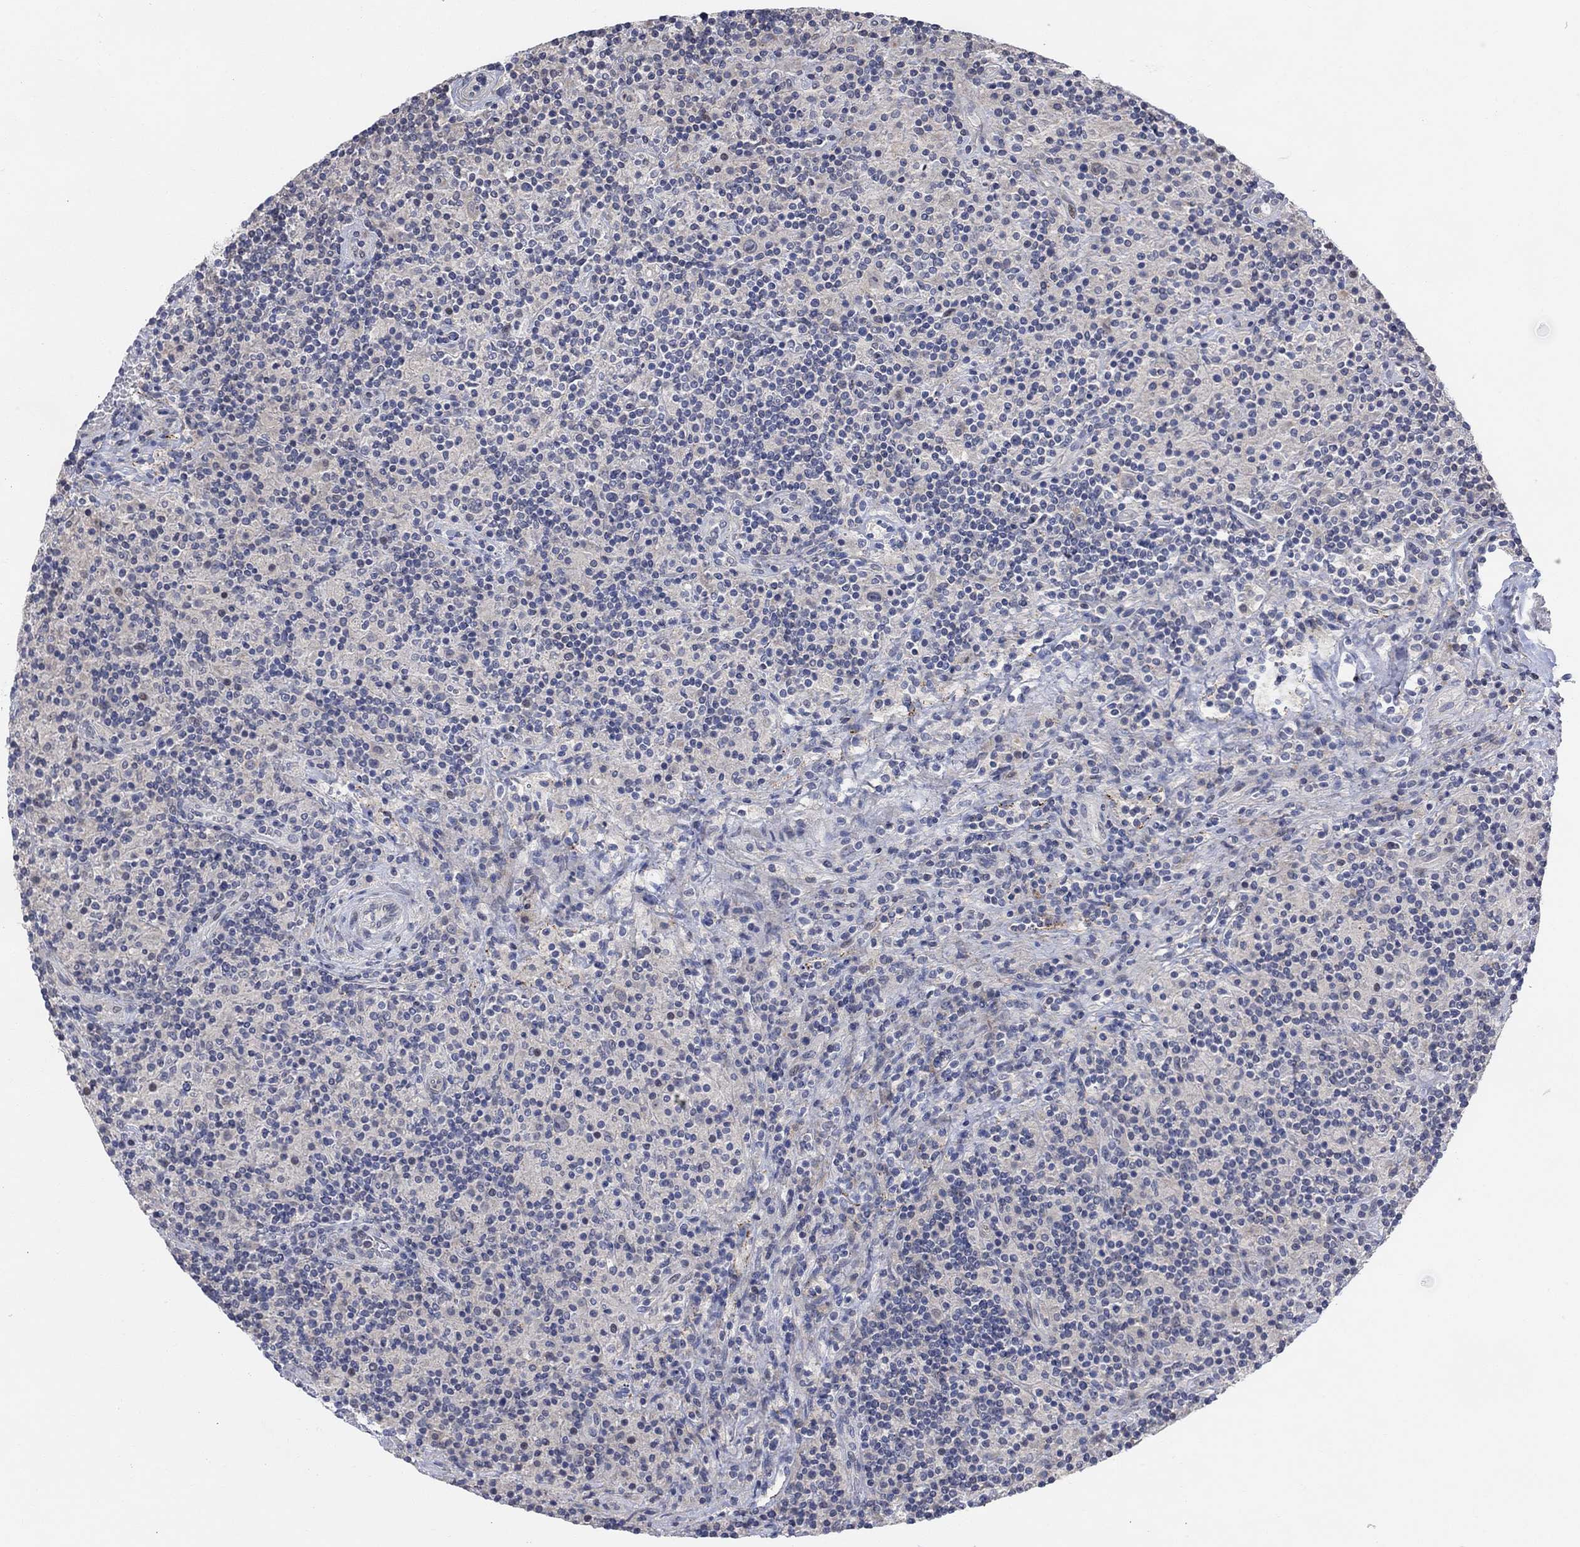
{"staining": {"intensity": "negative", "quantity": "none", "location": "none"}, "tissue": "lymphoma", "cell_type": "Tumor cells", "image_type": "cancer", "snomed": [{"axis": "morphology", "description": "Hodgkin's disease, NOS"}, {"axis": "topography", "description": "Lymph node"}], "caption": "Immunohistochemical staining of lymphoma demonstrates no significant staining in tumor cells. (DAB immunohistochemistry, high magnification).", "gene": "CNTF", "patient": {"sex": "male", "age": 70}}